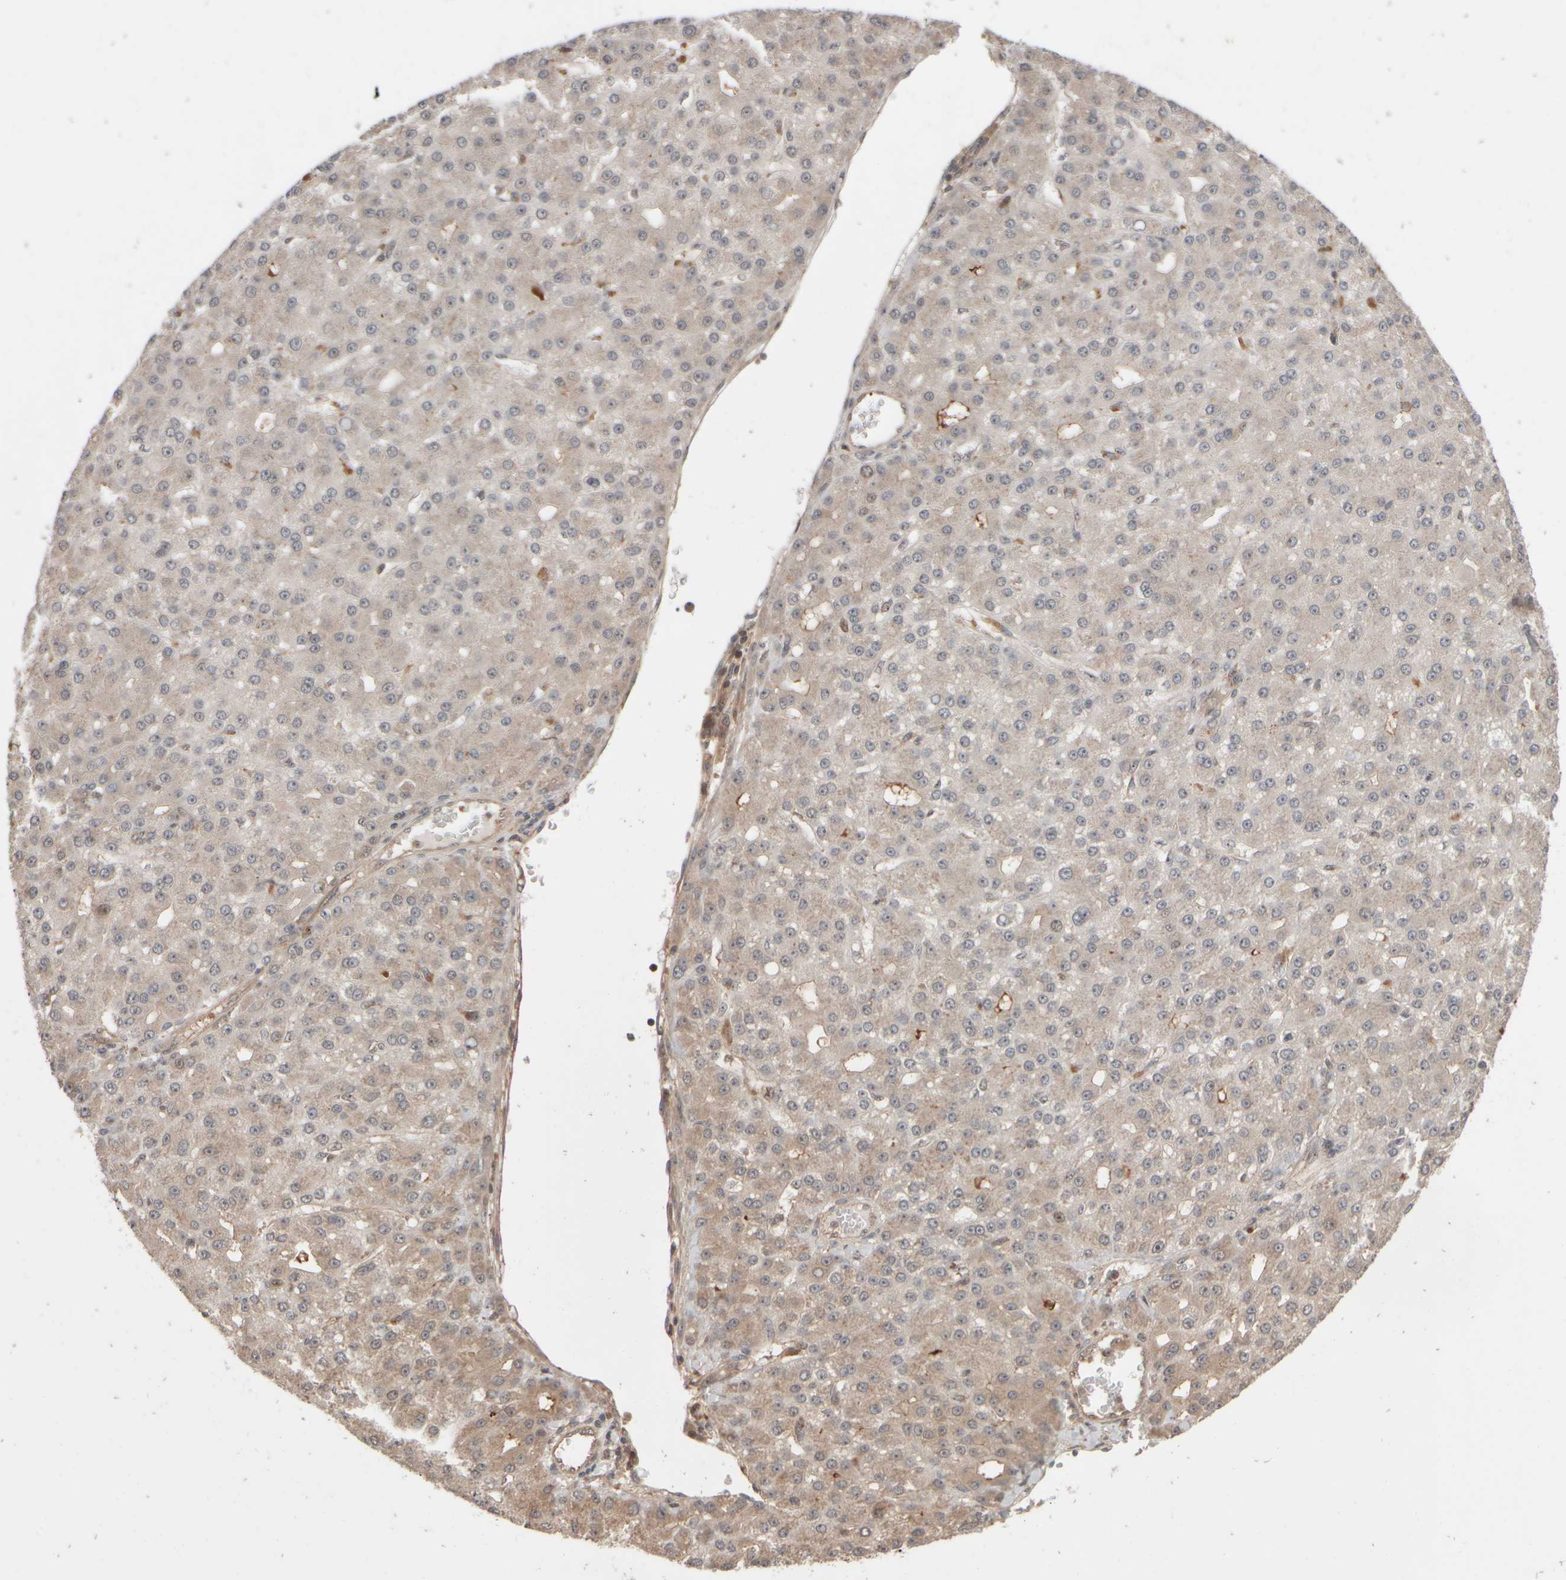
{"staining": {"intensity": "moderate", "quantity": "25%-75%", "location": "cytoplasmic/membranous"}, "tissue": "liver cancer", "cell_type": "Tumor cells", "image_type": "cancer", "snomed": [{"axis": "morphology", "description": "Carcinoma, Hepatocellular, NOS"}, {"axis": "topography", "description": "Liver"}], "caption": "Liver cancer (hepatocellular carcinoma) stained with a protein marker reveals moderate staining in tumor cells.", "gene": "ABHD11", "patient": {"sex": "male", "age": 67}}